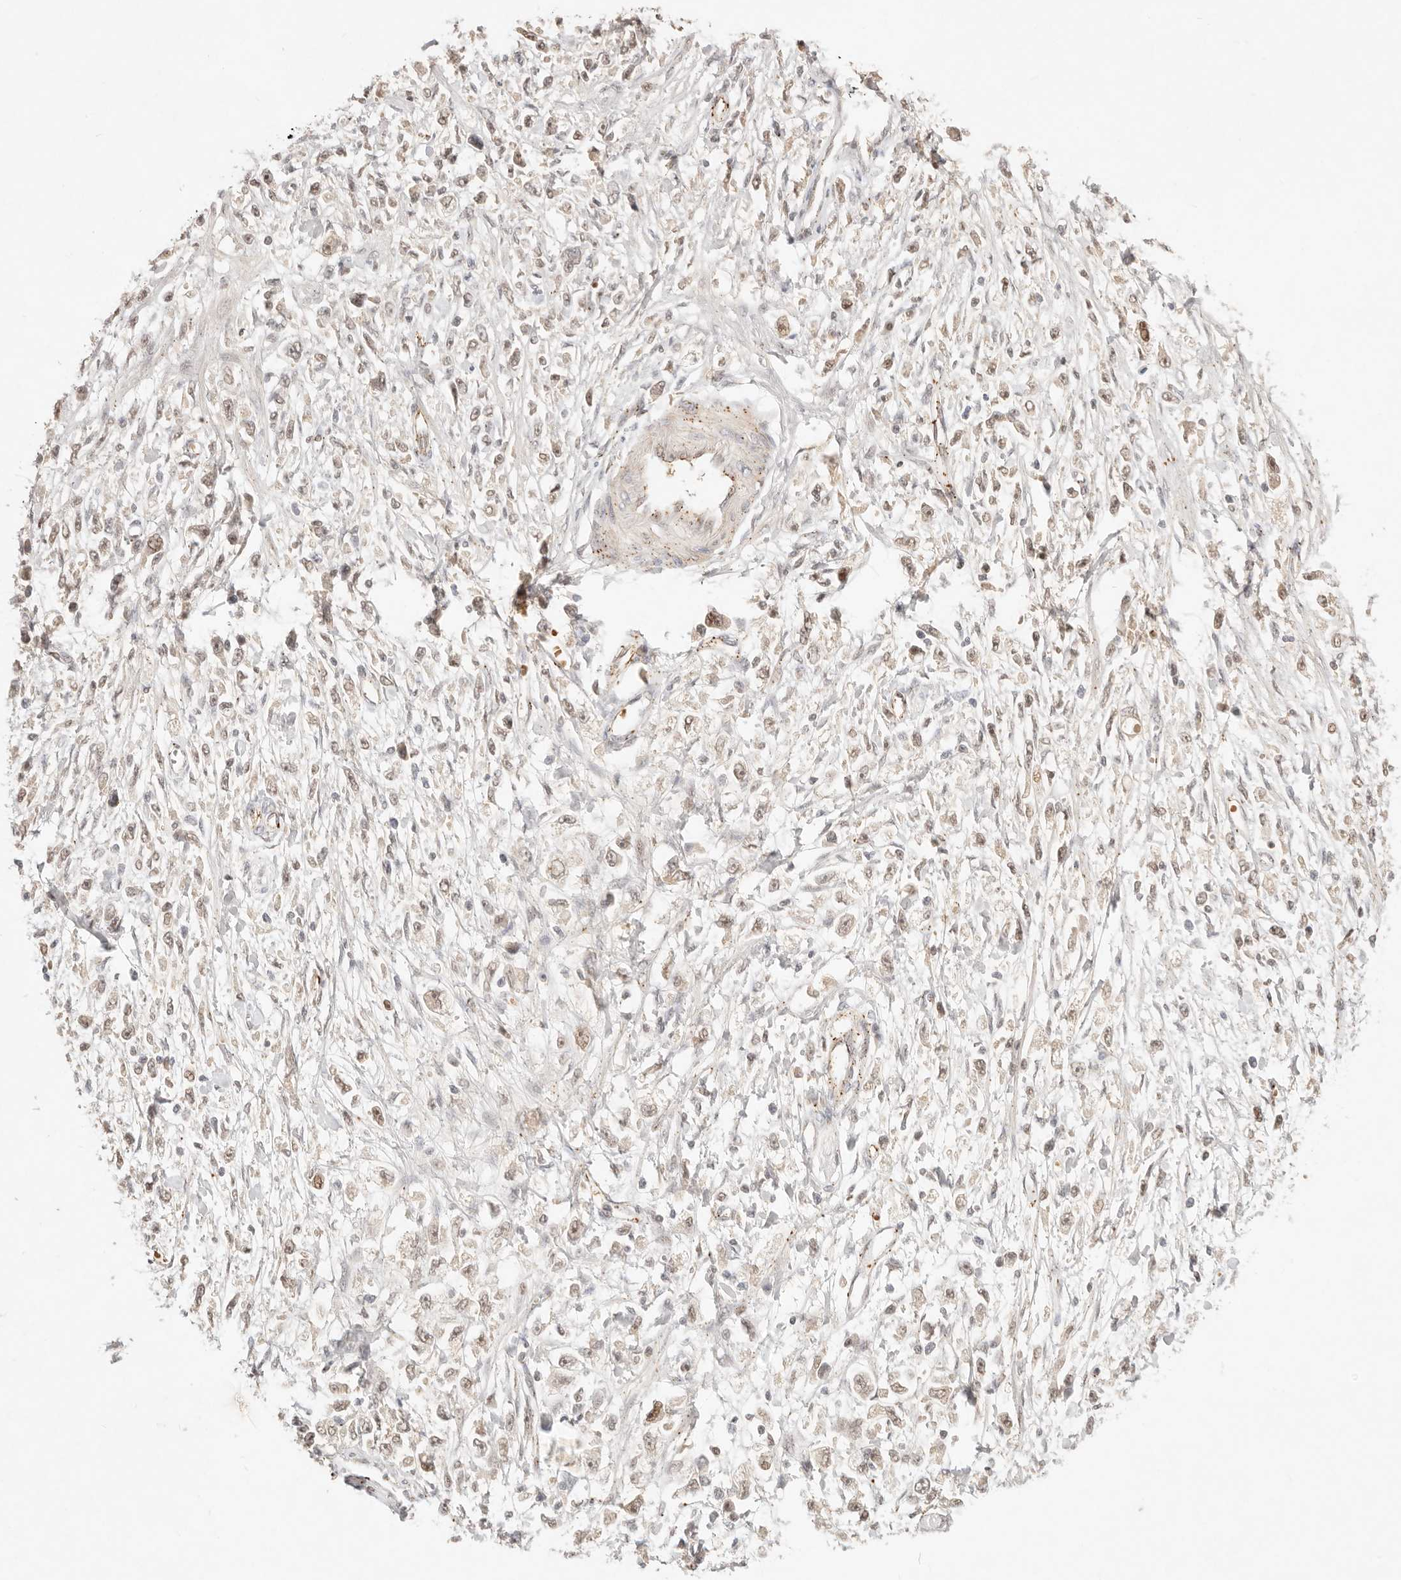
{"staining": {"intensity": "moderate", "quantity": ">75%", "location": "nuclear"}, "tissue": "stomach cancer", "cell_type": "Tumor cells", "image_type": "cancer", "snomed": [{"axis": "morphology", "description": "Adenocarcinoma, NOS"}, {"axis": "topography", "description": "Stomach"}], "caption": "Protein staining by immunohistochemistry (IHC) reveals moderate nuclear positivity in approximately >75% of tumor cells in stomach cancer. The protein is shown in brown color, while the nuclei are stained blue.", "gene": "MEP1A", "patient": {"sex": "female", "age": 59}}